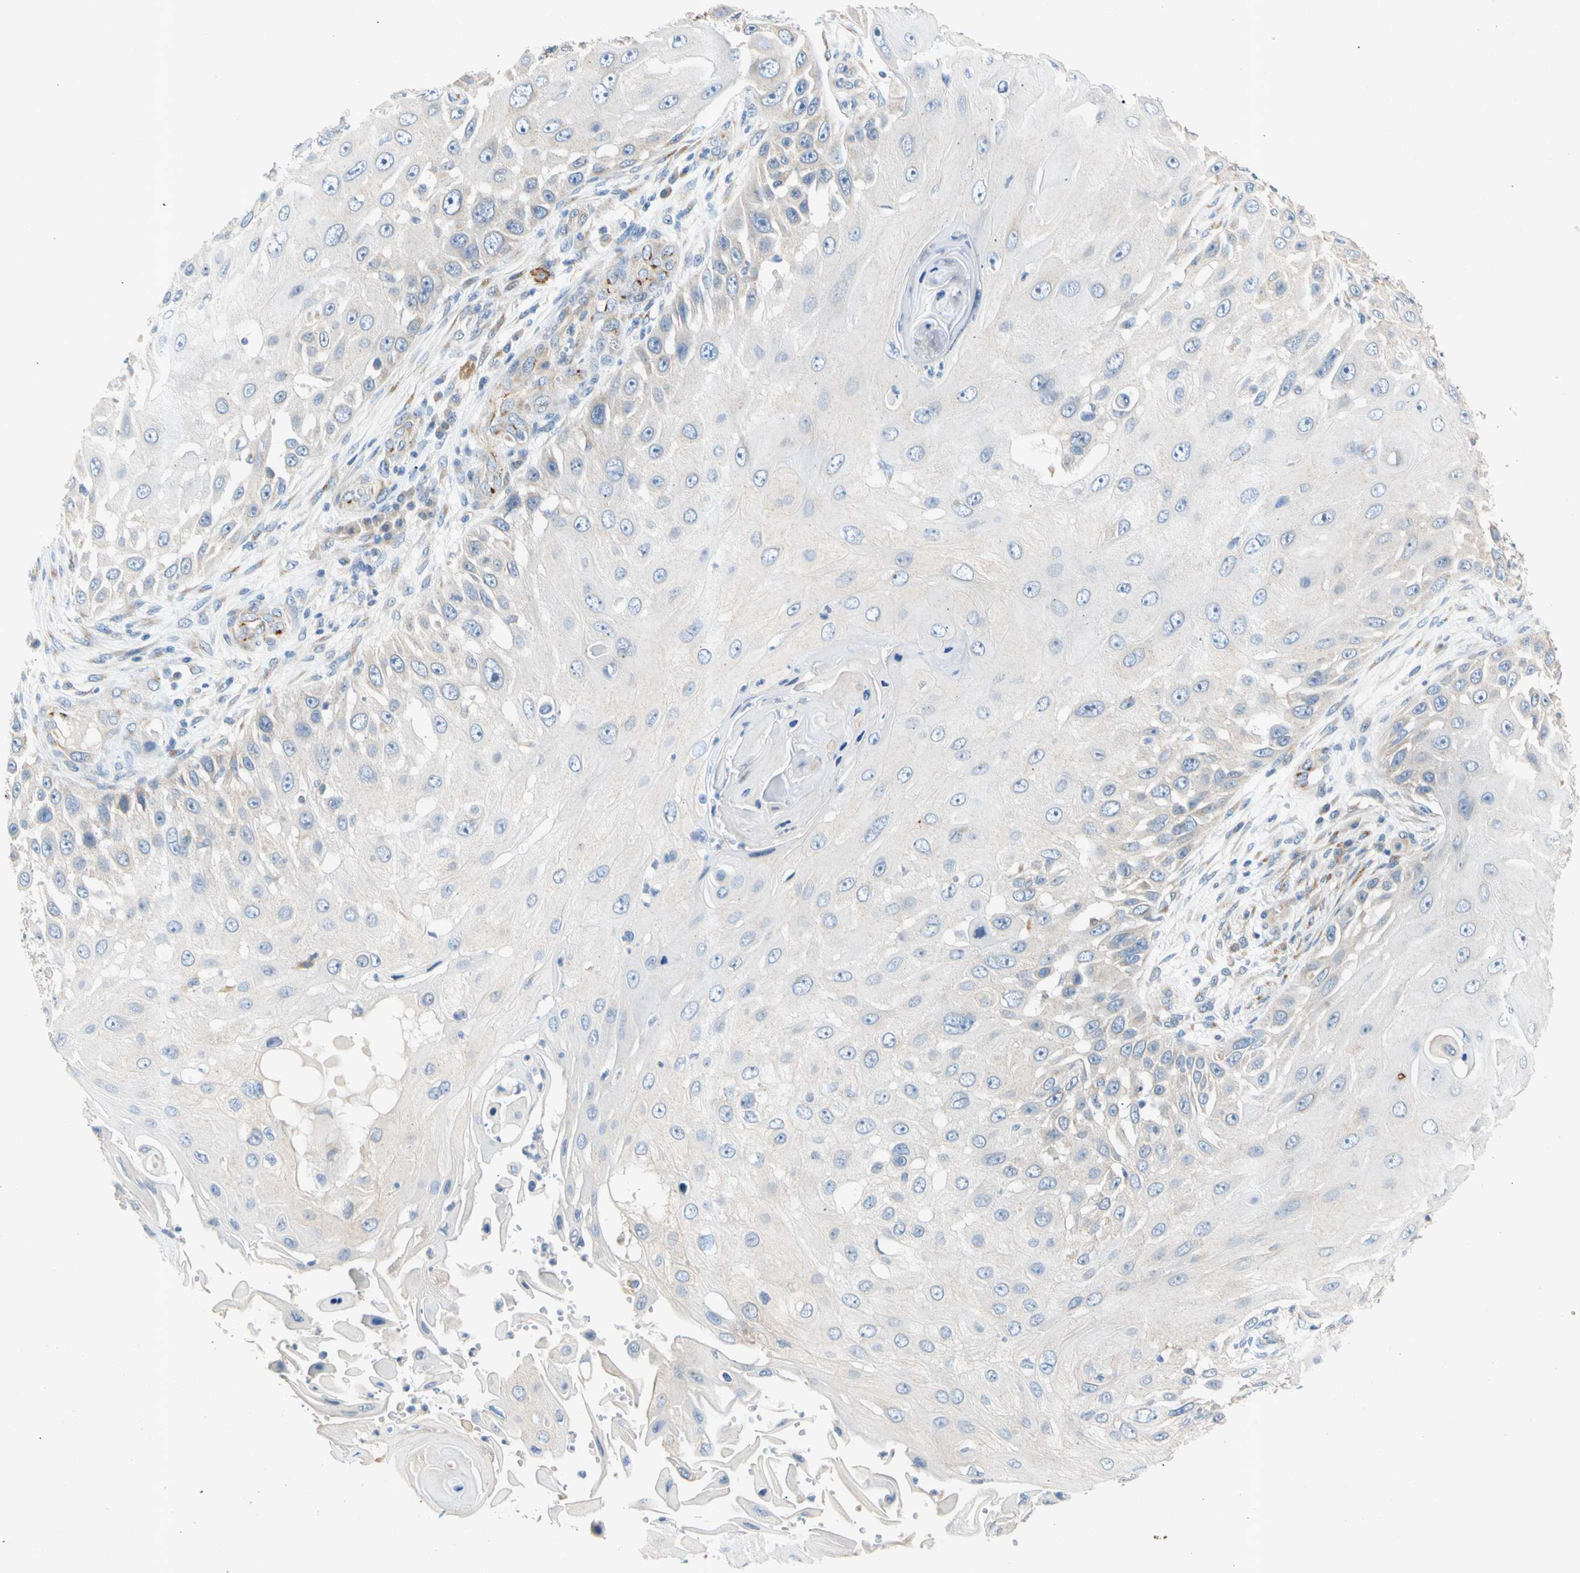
{"staining": {"intensity": "negative", "quantity": "none", "location": "none"}, "tissue": "skin cancer", "cell_type": "Tumor cells", "image_type": "cancer", "snomed": [{"axis": "morphology", "description": "Squamous cell carcinoma, NOS"}, {"axis": "topography", "description": "Skin"}], "caption": "Histopathology image shows no protein positivity in tumor cells of skin cancer (squamous cell carcinoma) tissue.", "gene": "GASK1B", "patient": {"sex": "female", "age": 44}}